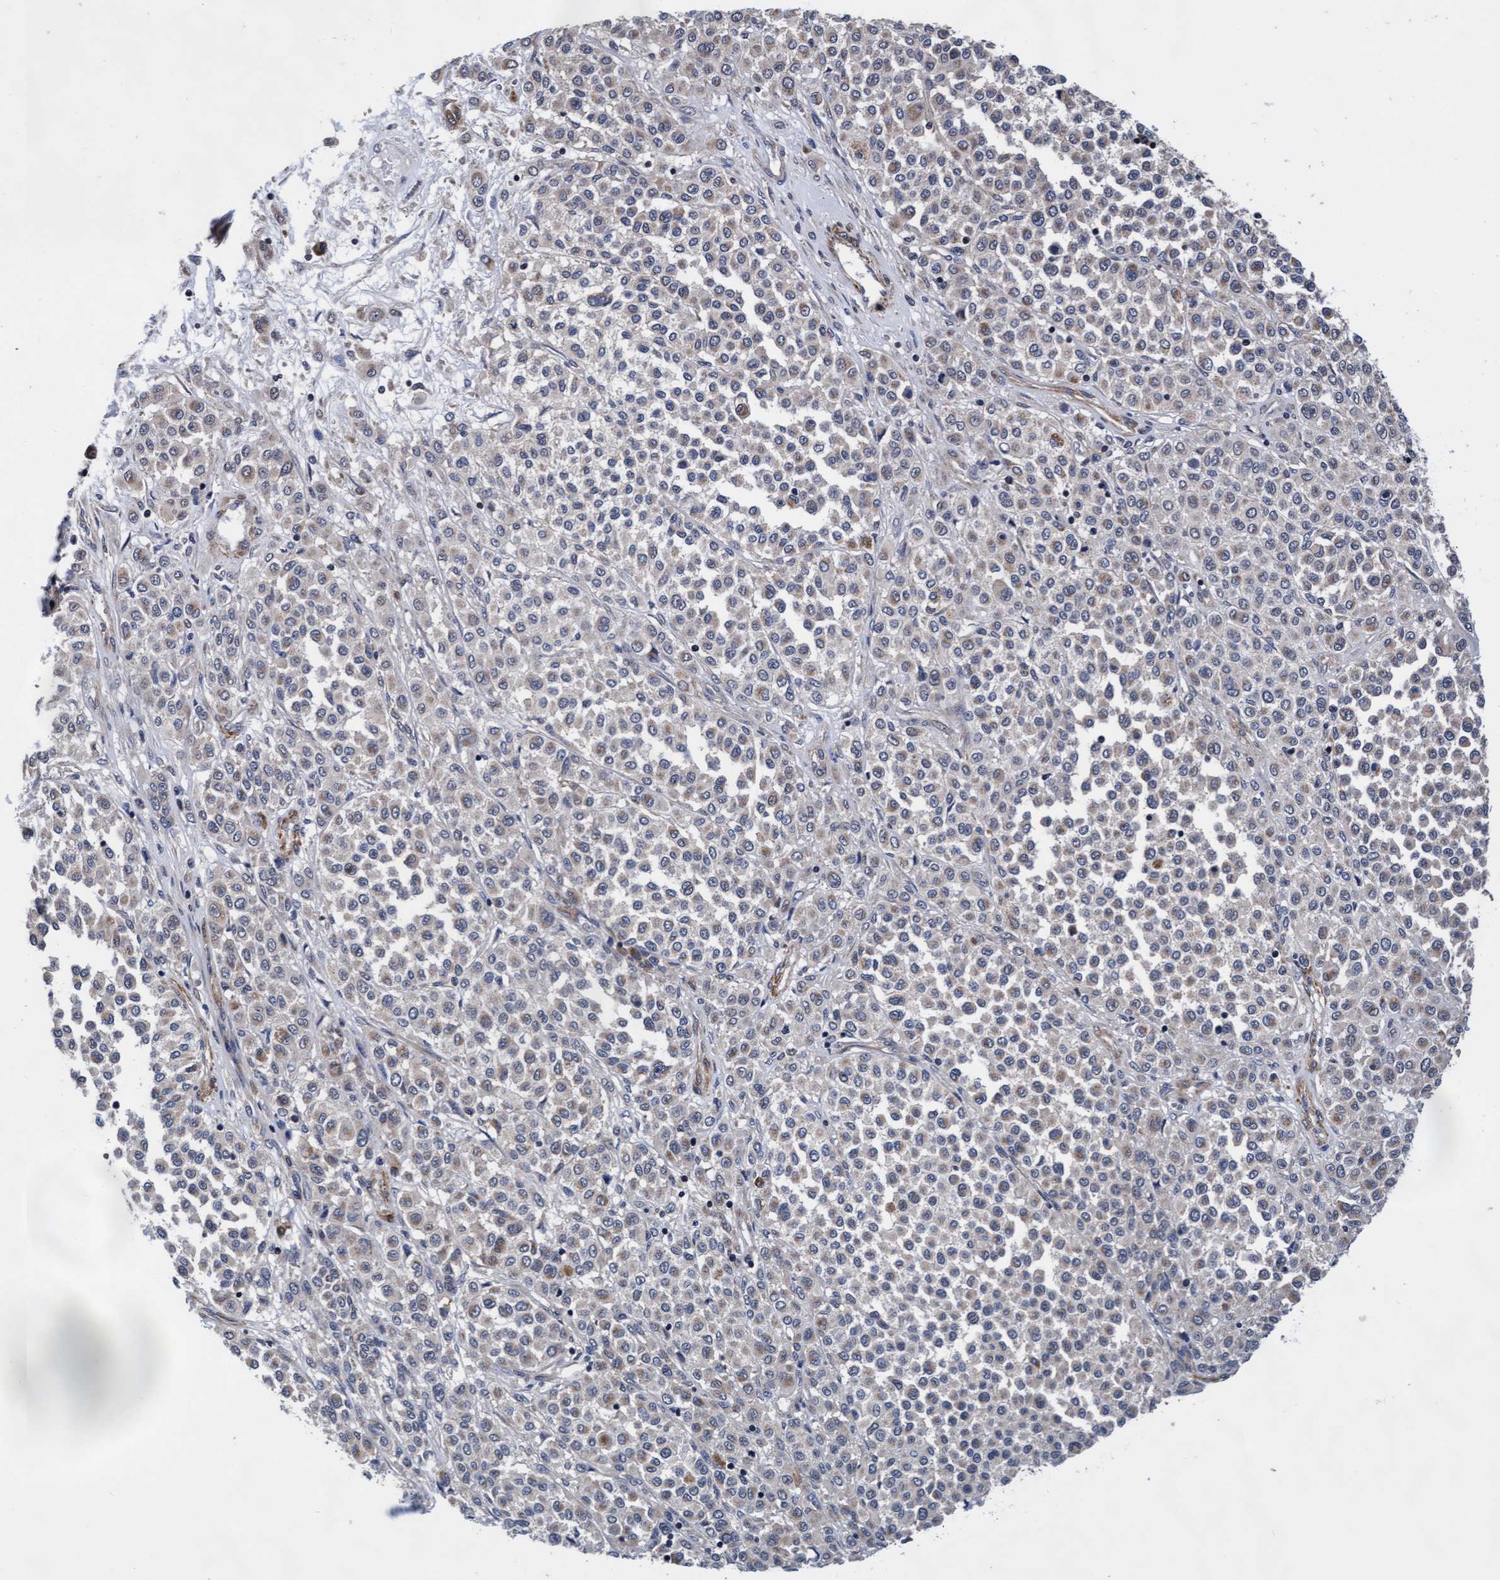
{"staining": {"intensity": "weak", "quantity": "<25%", "location": "cytoplasmic/membranous"}, "tissue": "melanoma", "cell_type": "Tumor cells", "image_type": "cancer", "snomed": [{"axis": "morphology", "description": "Malignant melanoma, Metastatic site"}, {"axis": "topography", "description": "Pancreas"}], "caption": "A histopathology image of human melanoma is negative for staining in tumor cells.", "gene": "EFCAB13", "patient": {"sex": "female", "age": 30}}